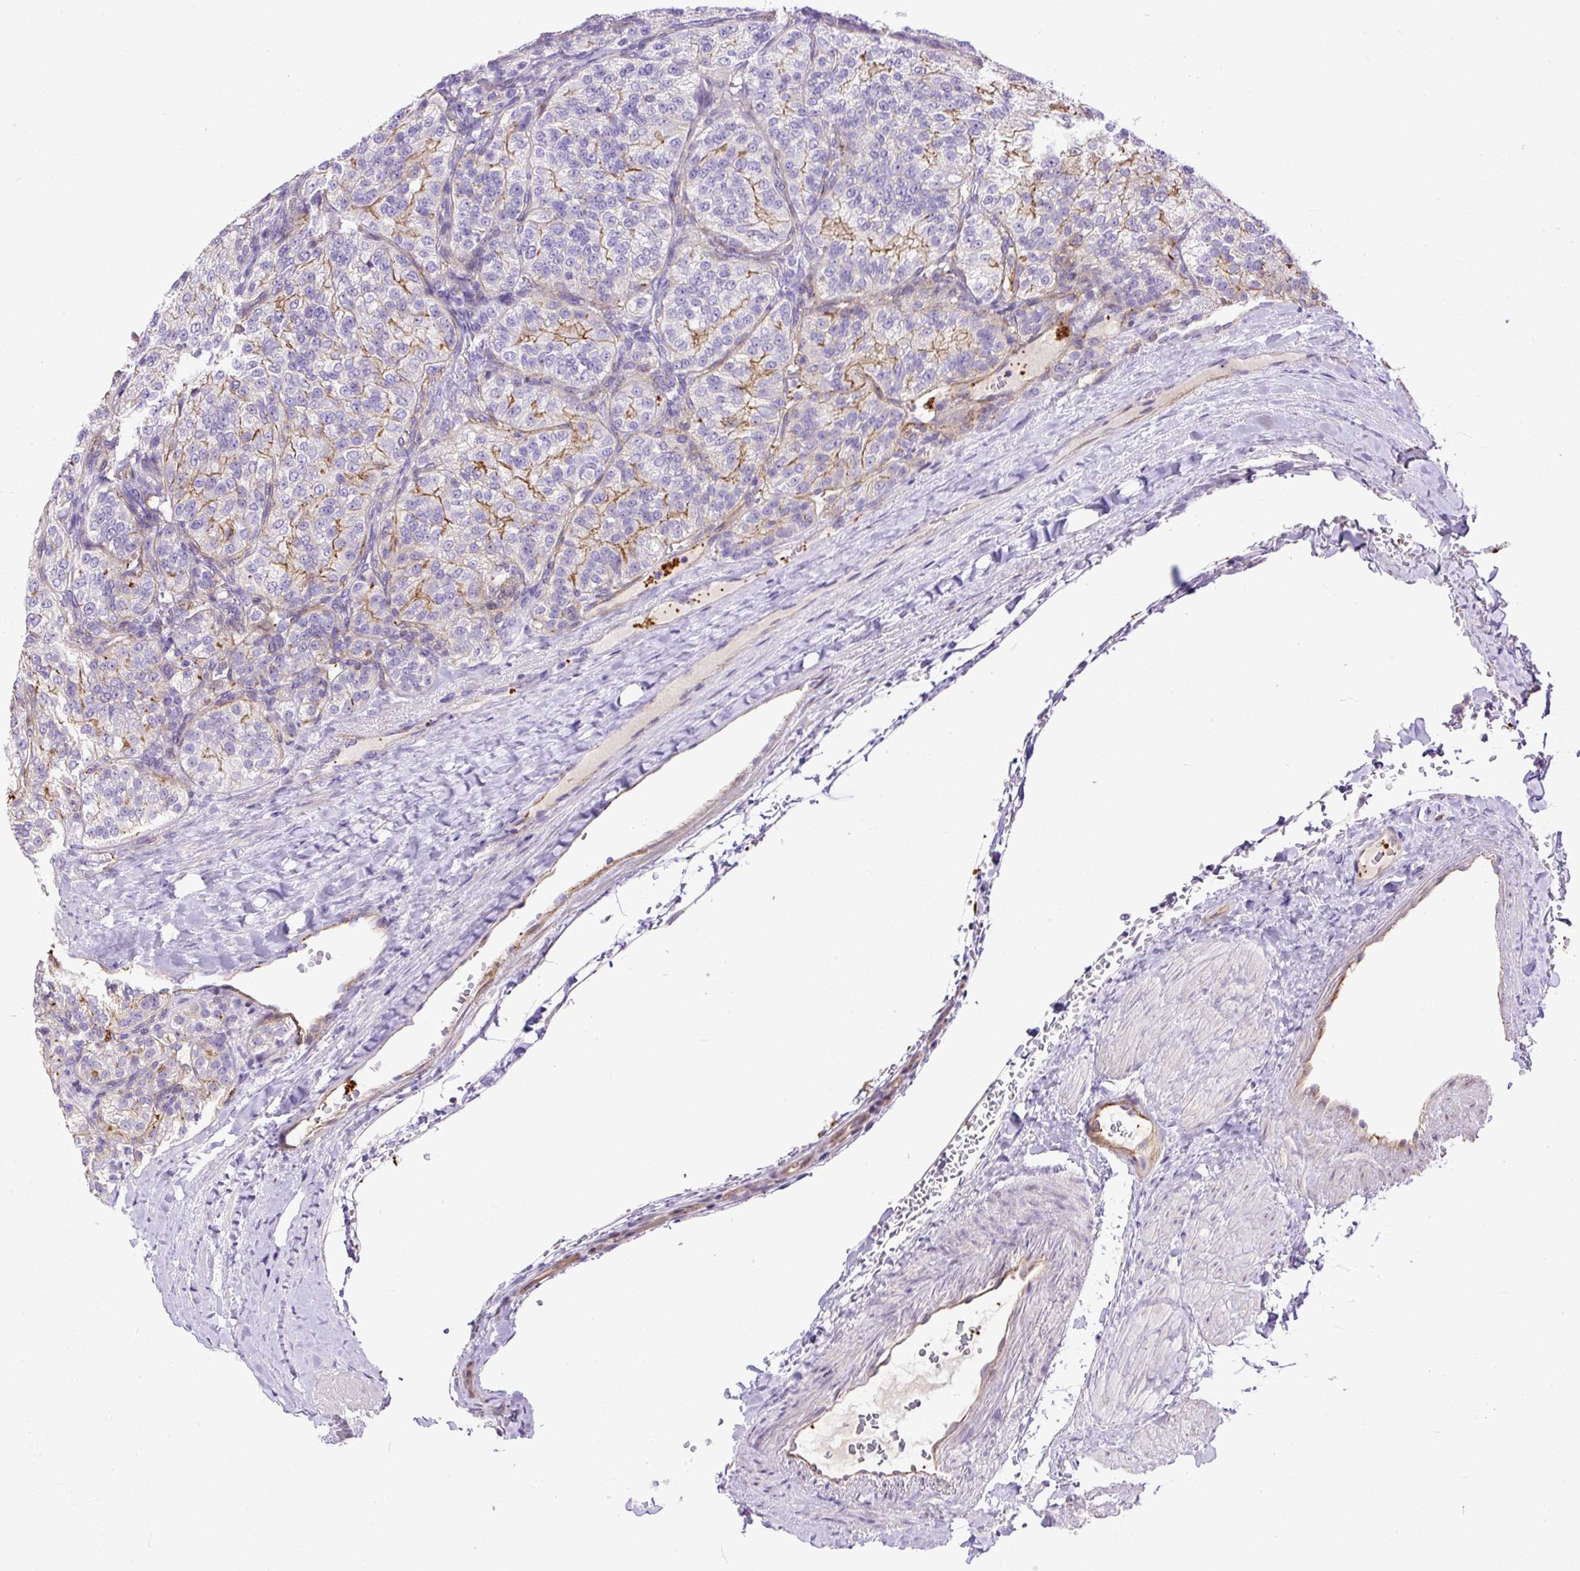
{"staining": {"intensity": "moderate", "quantity": "<25%", "location": "cytoplasmic/membranous"}, "tissue": "renal cancer", "cell_type": "Tumor cells", "image_type": "cancer", "snomed": [{"axis": "morphology", "description": "Adenocarcinoma, NOS"}, {"axis": "topography", "description": "Kidney"}], "caption": "A histopathology image of human renal cancer (adenocarcinoma) stained for a protein displays moderate cytoplasmic/membranous brown staining in tumor cells.", "gene": "MAGEB16", "patient": {"sex": "female", "age": 63}}